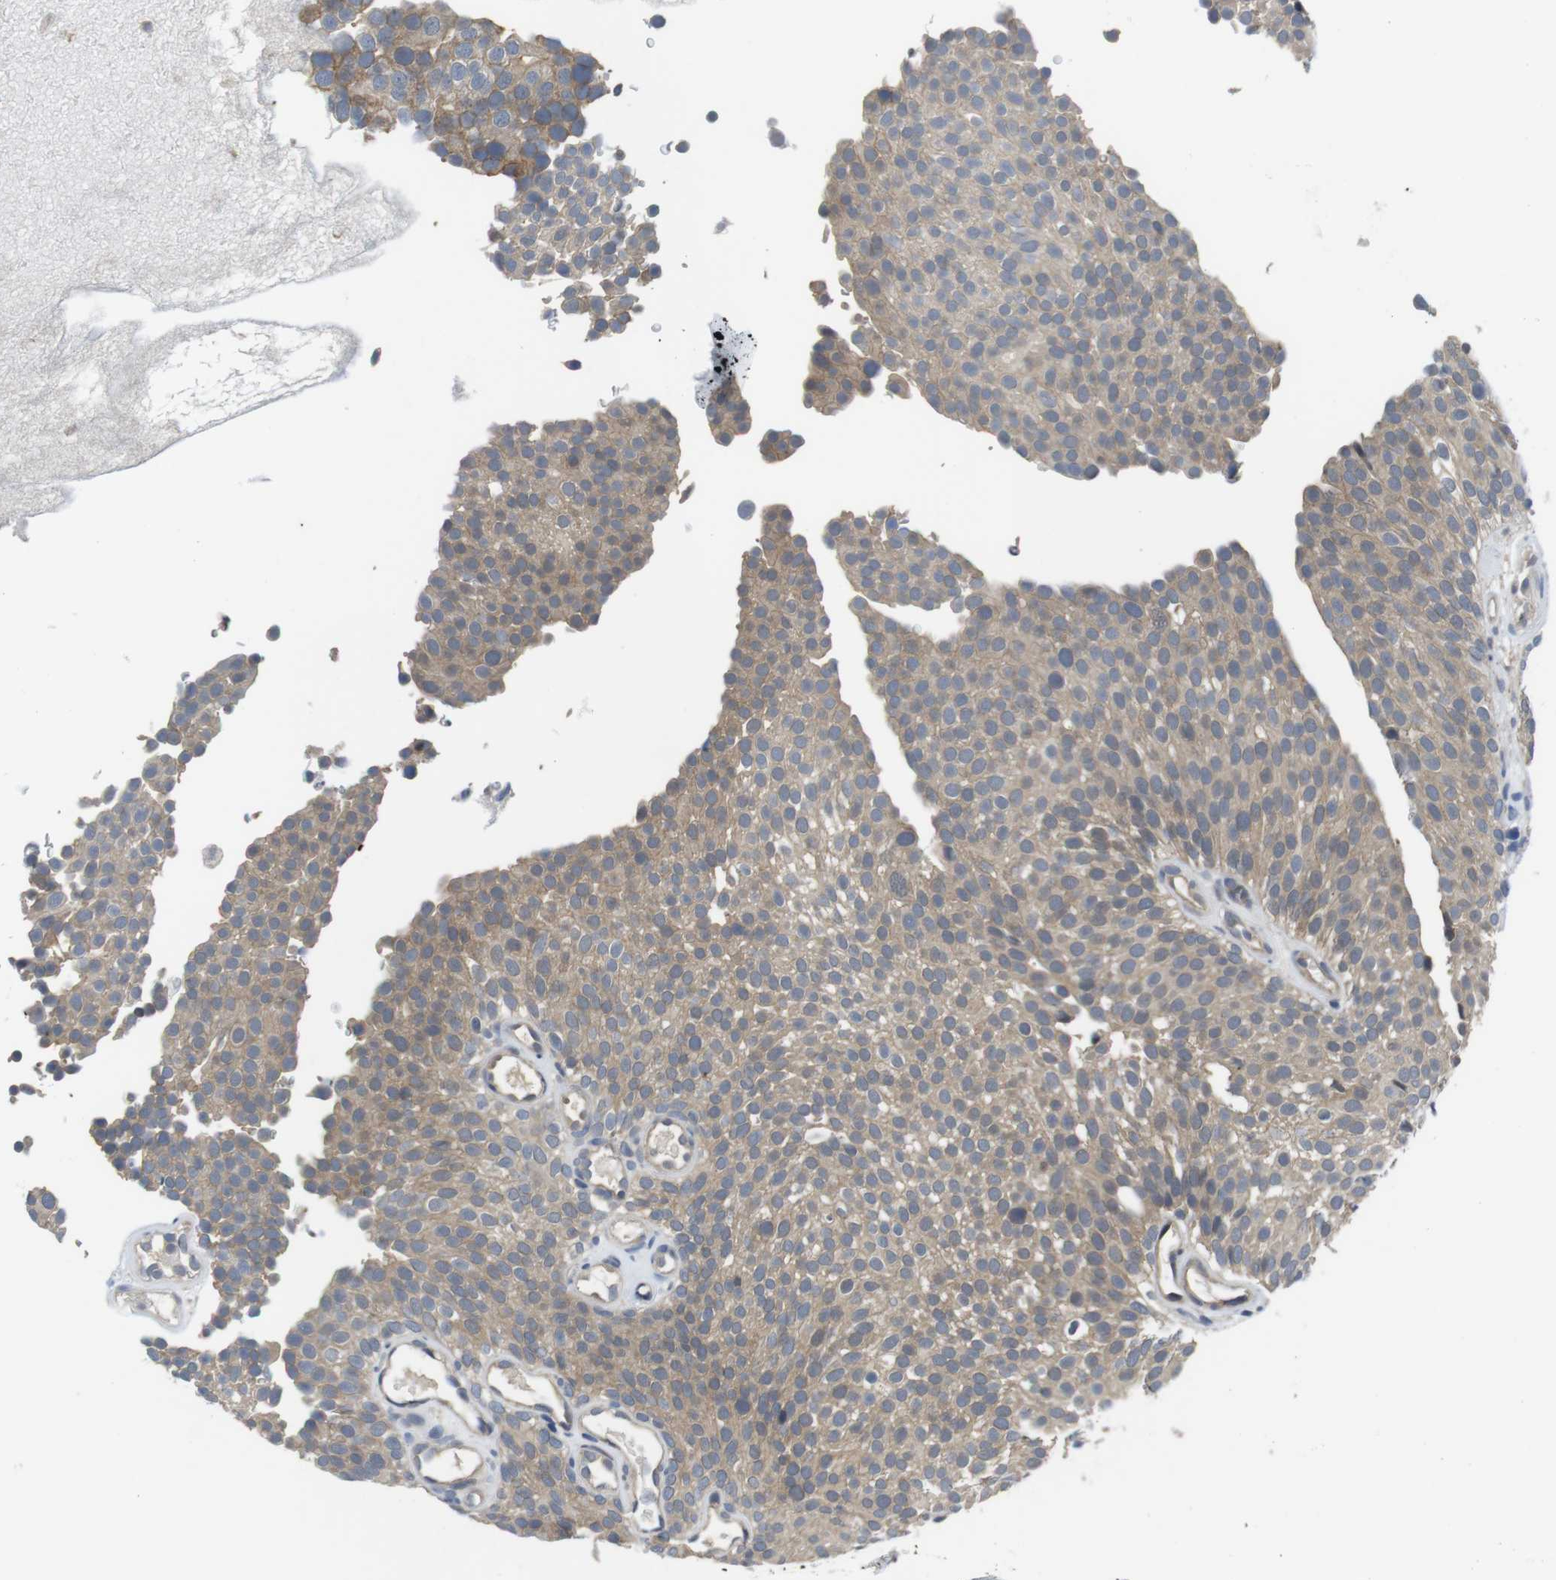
{"staining": {"intensity": "weak", "quantity": ">75%", "location": "cytoplasmic/membranous"}, "tissue": "urothelial cancer", "cell_type": "Tumor cells", "image_type": "cancer", "snomed": [{"axis": "morphology", "description": "Urothelial carcinoma, Low grade"}, {"axis": "topography", "description": "Urinary bladder"}], "caption": "Weak cytoplasmic/membranous expression is identified in approximately >75% of tumor cells in urothelial cancer.", "gene": "FADD", "patient": {"sex": "male", "age": 78}}